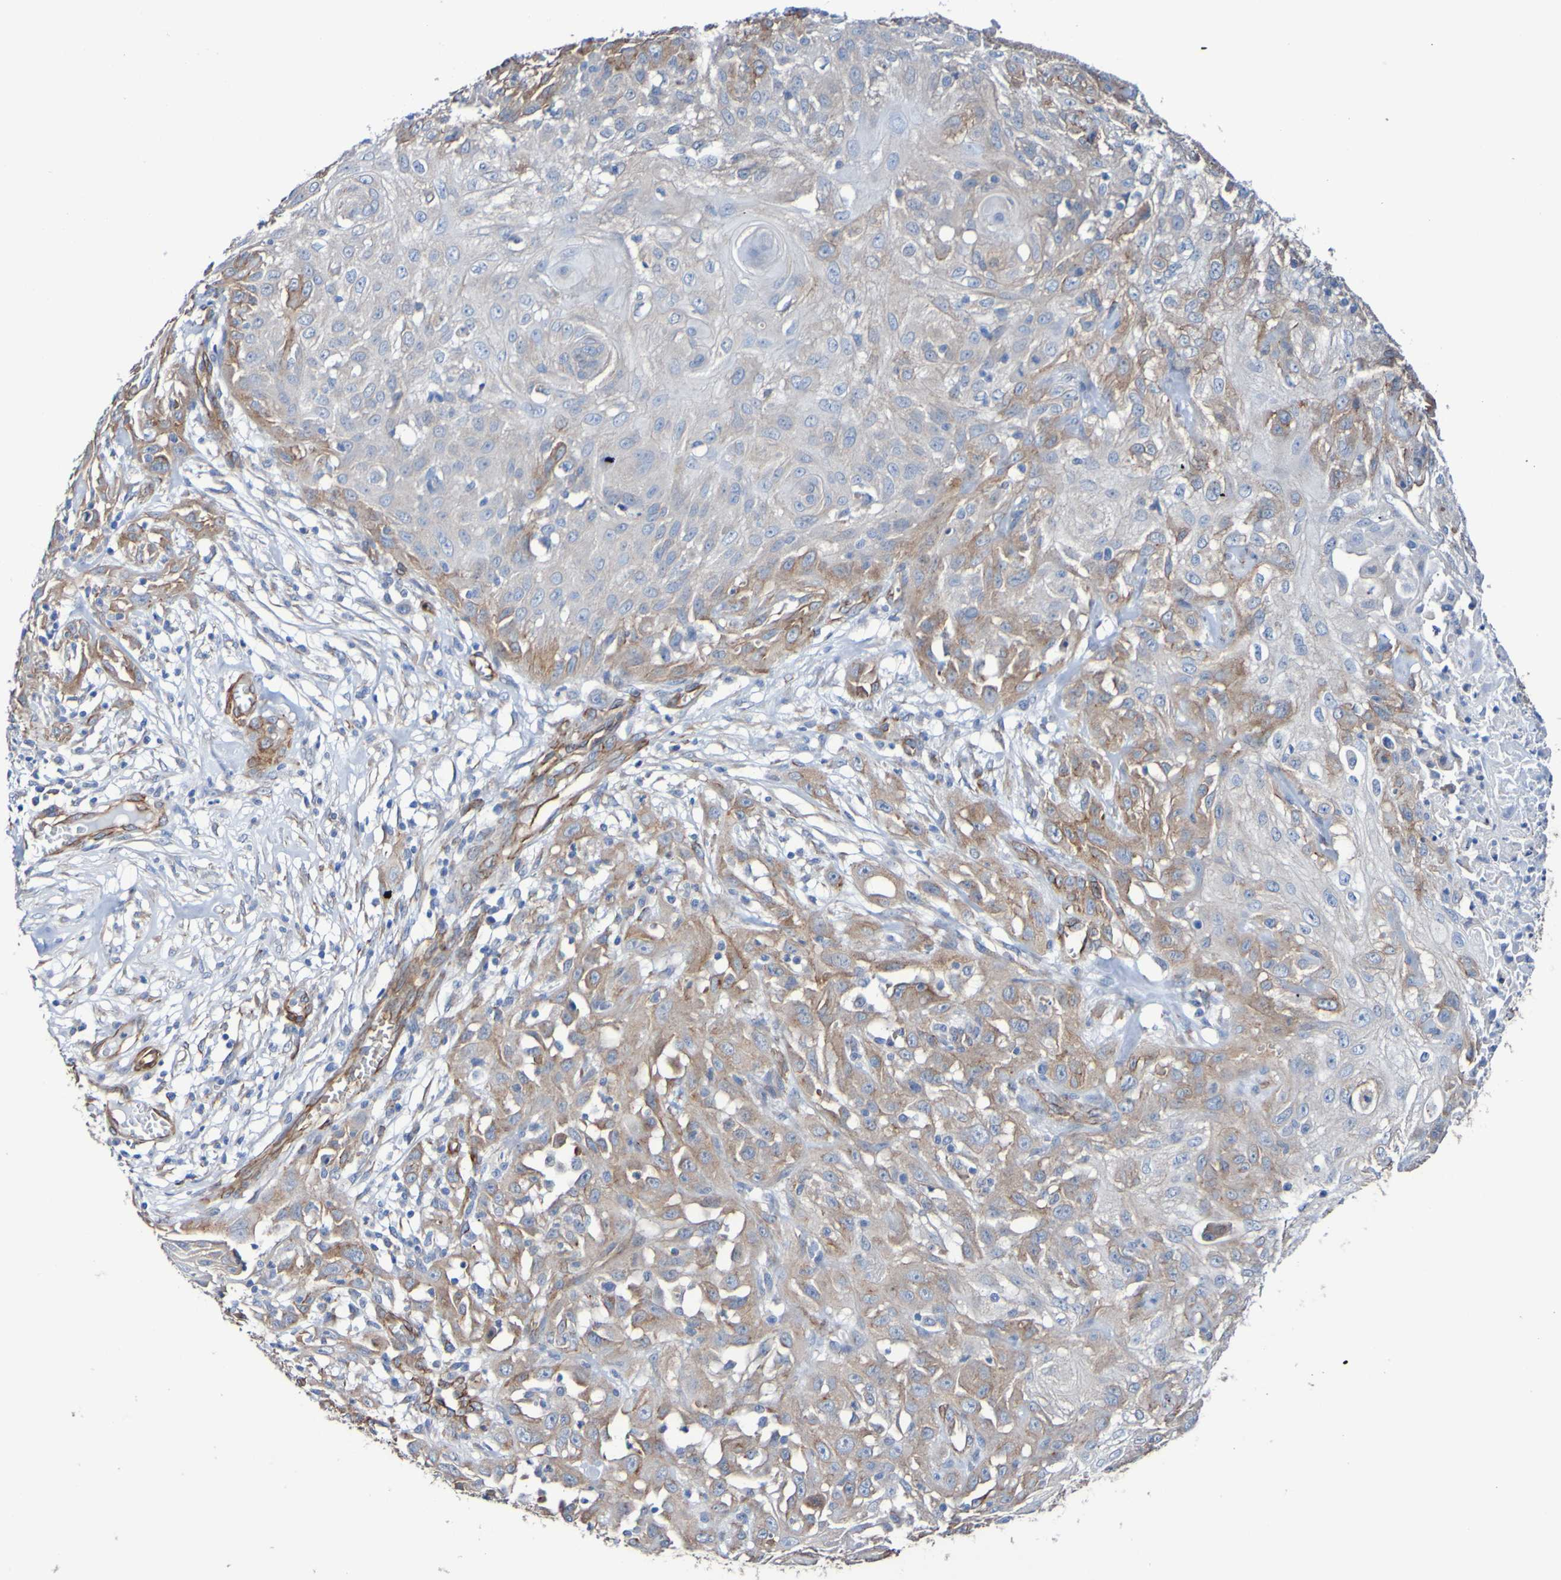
{"staining": {"intensity": "moderate", "quantity": "25%-75%", "location": "cytoplasmic/membranous"}, "tissue": "skin cancer", "cell_type": "Tumor cells", "image_type": "cancer", "snomed": [{"axis": "morphology", "description": "Squamous cell carcinoma, NOS"}, {"axis": "topography", "description": "Skin"}], "caption": "A brown stain labels moderate cytoplasmic/membranous expression of a protein in human skin squamous cell carcinoma tumor cells.", "gene": "ELMOD3", "patient": {"sex": "male", "age": 75}}